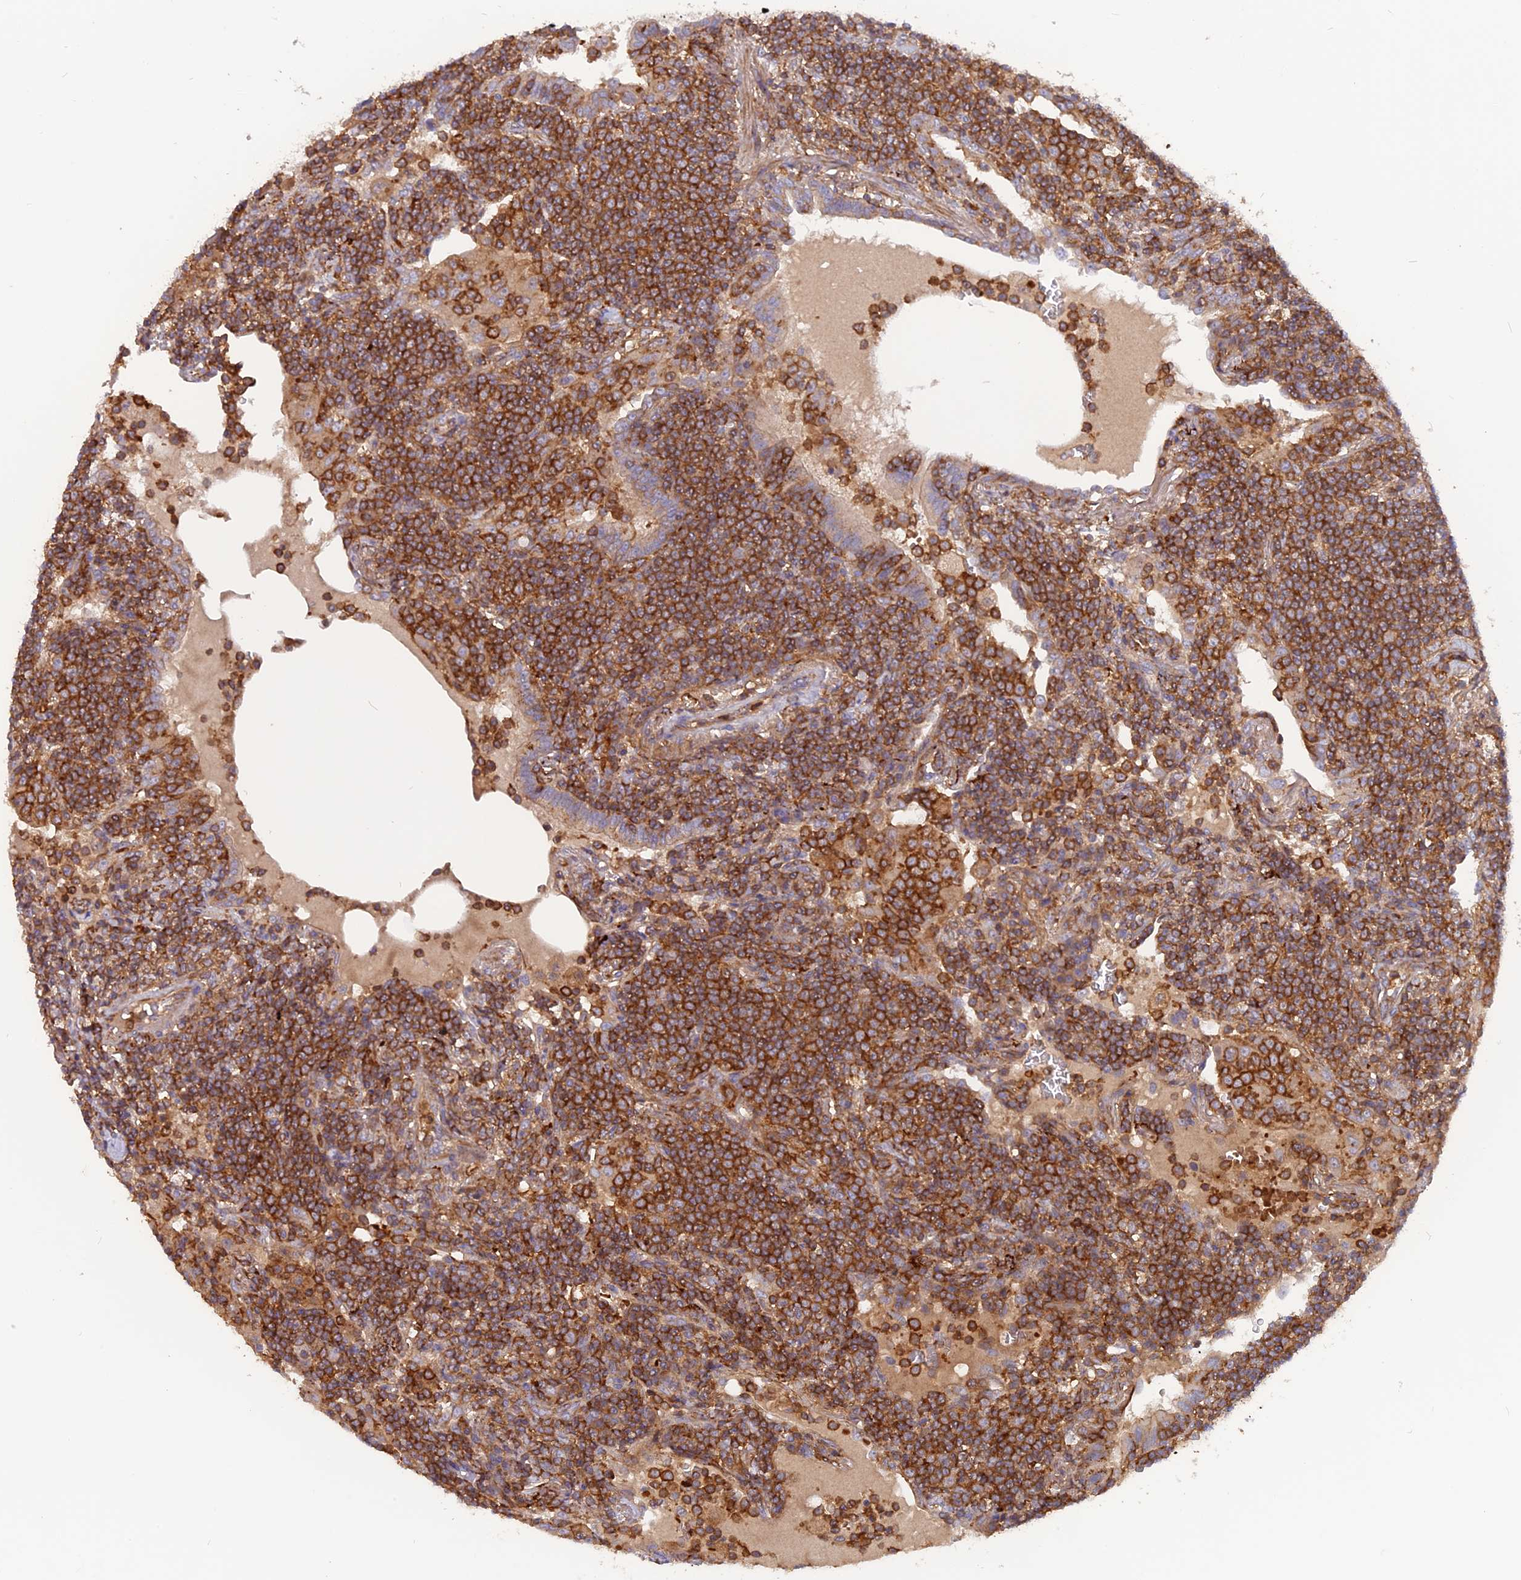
{"staining": {"intensity": "strong", "quantity": ">75%", "location": "cytoplasmic/membranous"}, "tissue": "lymphoma", "cell_type": "Tumor cells", "image_type": "cancer", "snomed": [{"axis": "morphology", "description": "Malignant lymphoma, non-Hodgkin's type, Low grade"}, {"axis": "topography", "description": "Lung"}], "caption": "Lymphoma stained with immunohistochemistry demonstrates strong cytoplasmic/membranous staining in approximately >75% of tumor cells. (Stains: DAB in brown, nuclei in blue, Microscopy: brightfield microscopy at high magnification).", "gene": "CPNE7", "patient": {"sex": "female", "age": 71}}